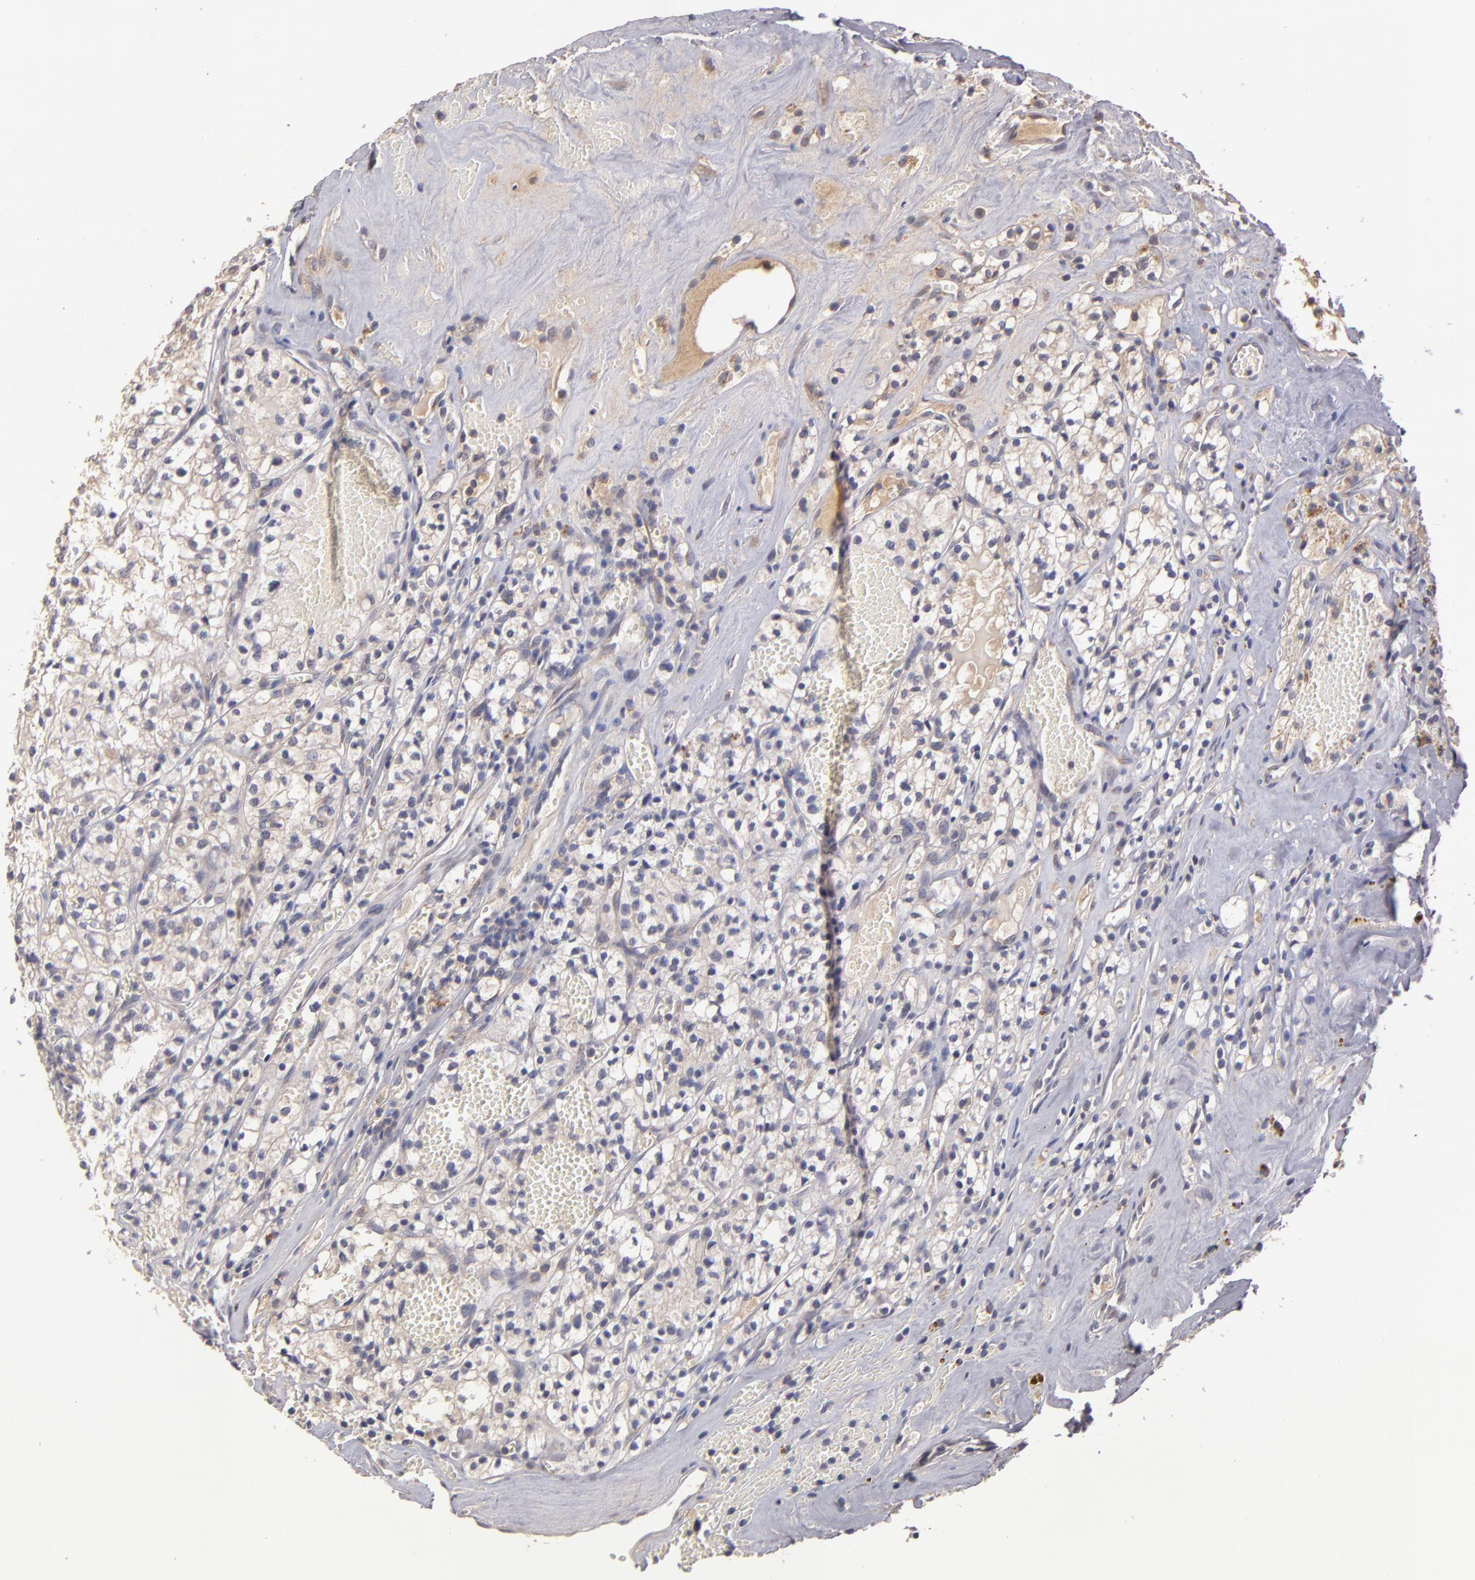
{"staining": {"intensity": "weak", "quantity": "<25%", "location": "cytoplasmic/membranous"}, "tissue": "renal cancer", "cell_type": "Tumor cells", "image_type": "cancer", "snomed": [{"axis": "morphology", "description": "Adenocarcinoma, NOS"}, {"axis": "topography", "description": "Kidney"}], "caption": "Immunohistochemistry (IHC) micrograph of human renal adenocarcinoma stained for a protein (brown), which exhibits no staining in tumor cells.", "gene": "UPF3B", "patient": {"sex": "male", "age": 61}}